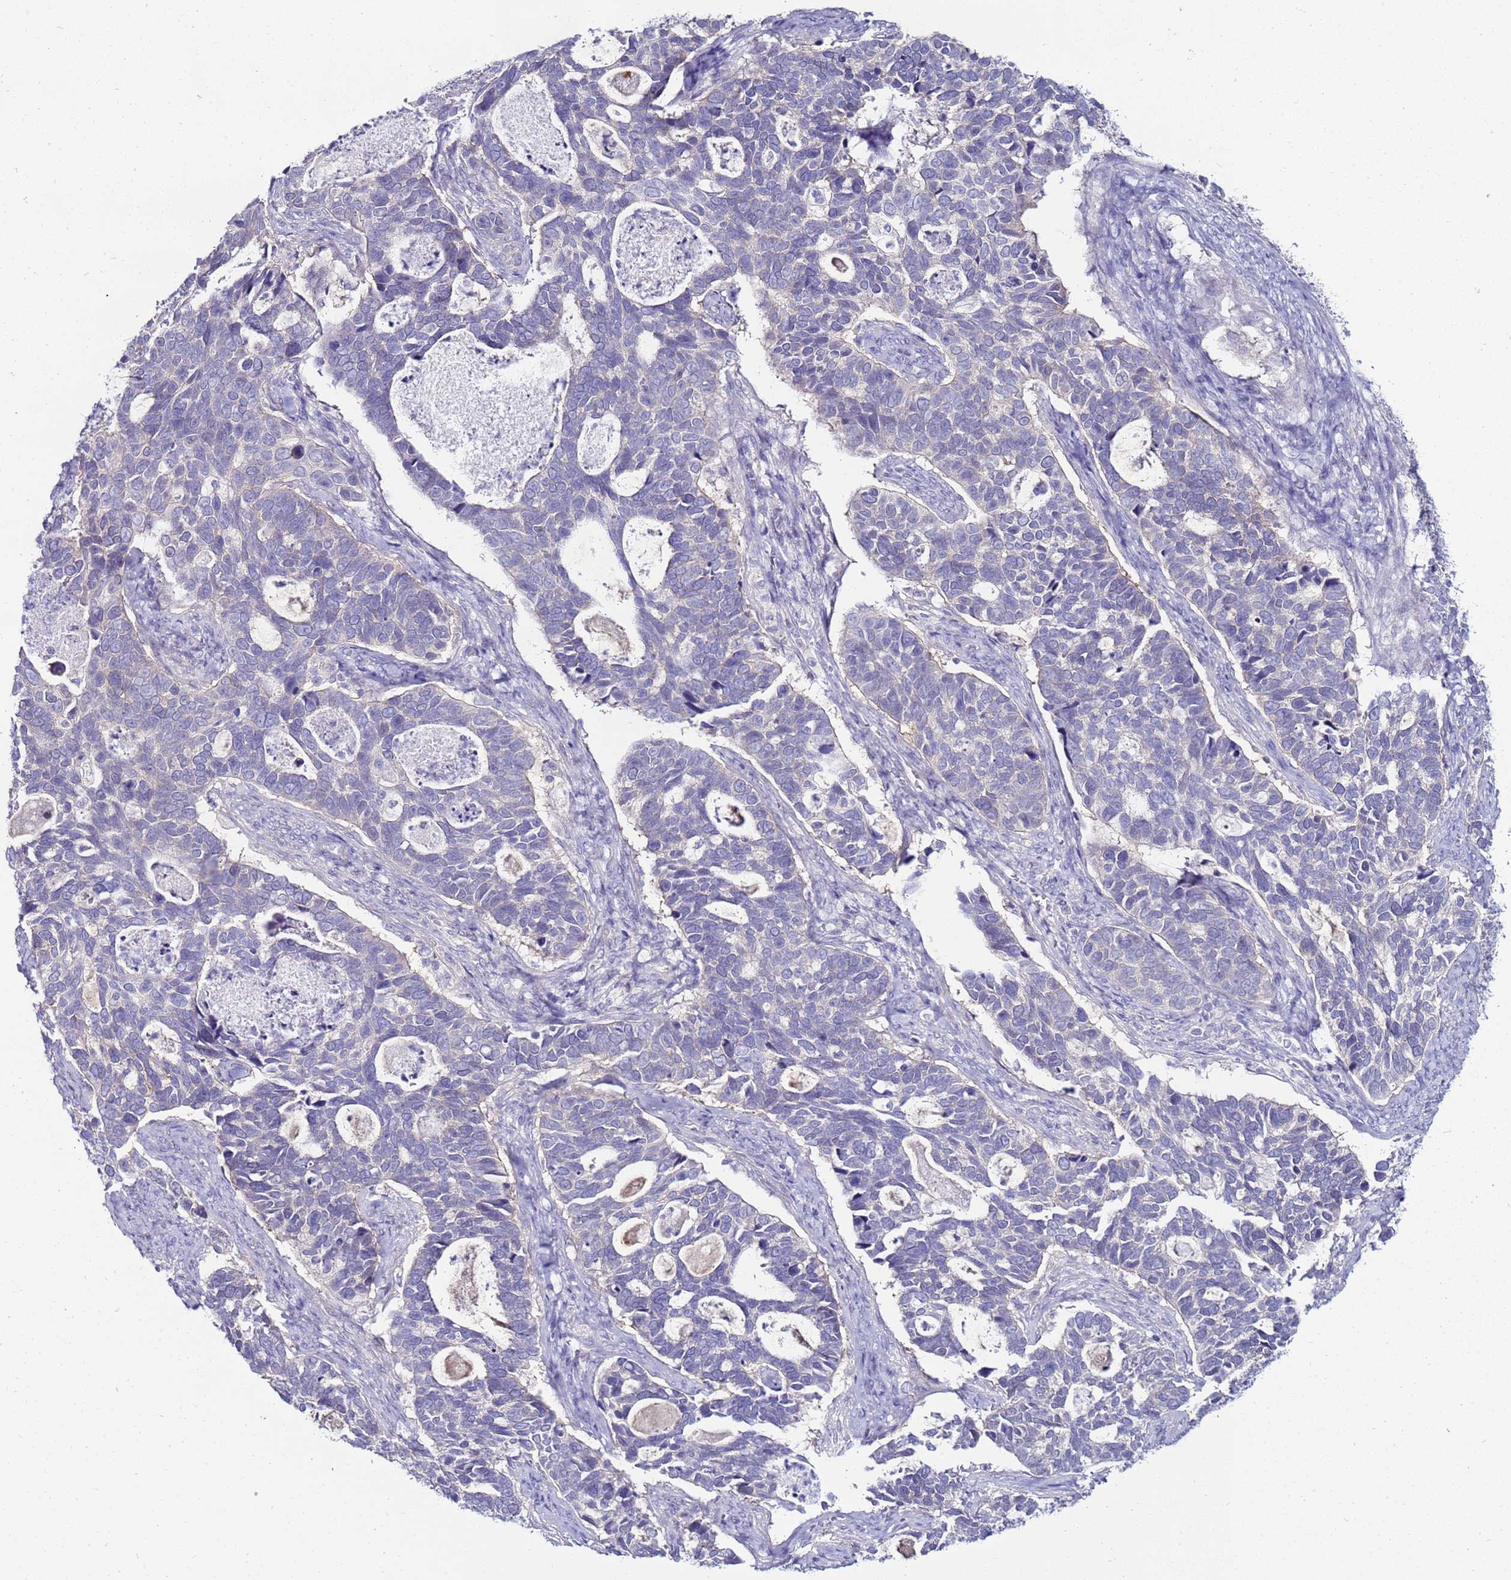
{"staining": {"intensity": "negative", "quantity": "none", "location": "none"}, "tissue": "cervical cancer", "cell_type": "Tumor cells", "image_type": "cancer", "snomed": [{"axis": "morphology", "description": "Squamous cell carcinoma, NOS"}, {"axis": "topography", "description": "Cervix"}], "caption": "Histopathology image shows no significant protein staining in tumor cells of cervical cancer.", "gene": "GPN3", "patient": {"sex": "female", "age": 38}}